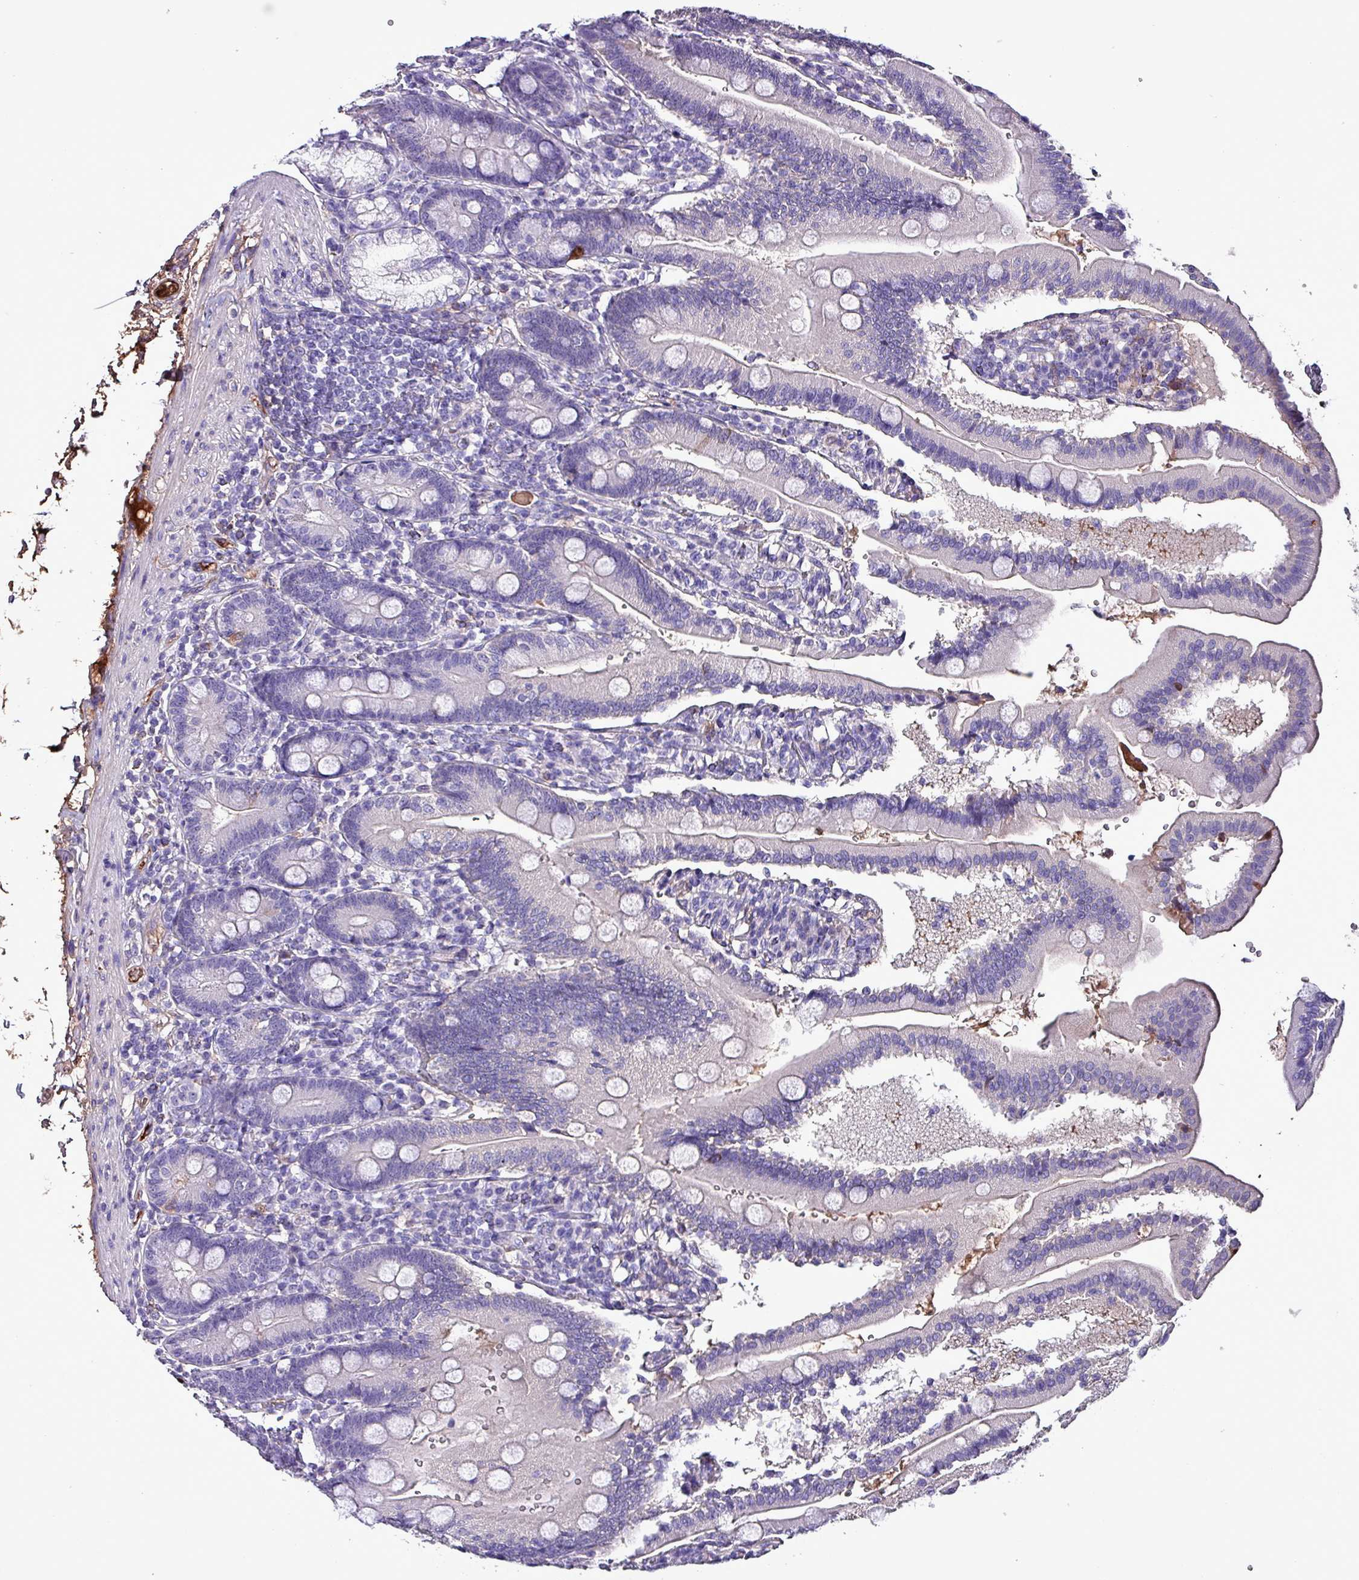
{"staining": {"intensity": "negative", "quantity": "none", "location": "none"}, "tissue": "duodenum", "cell_type": "Glandular cells", "image_type": "normal", "snomed": [{"axis": "morphology", "description": "Normal tissue, NOS"}, {"axis": "topography", "description": "Duodenum"}], "caption": "Histopathology image shows no protein positivity in glandular cells of benign duodenum.", "gene": "HPR", "patient": {"sex": "female", "age": 67}}